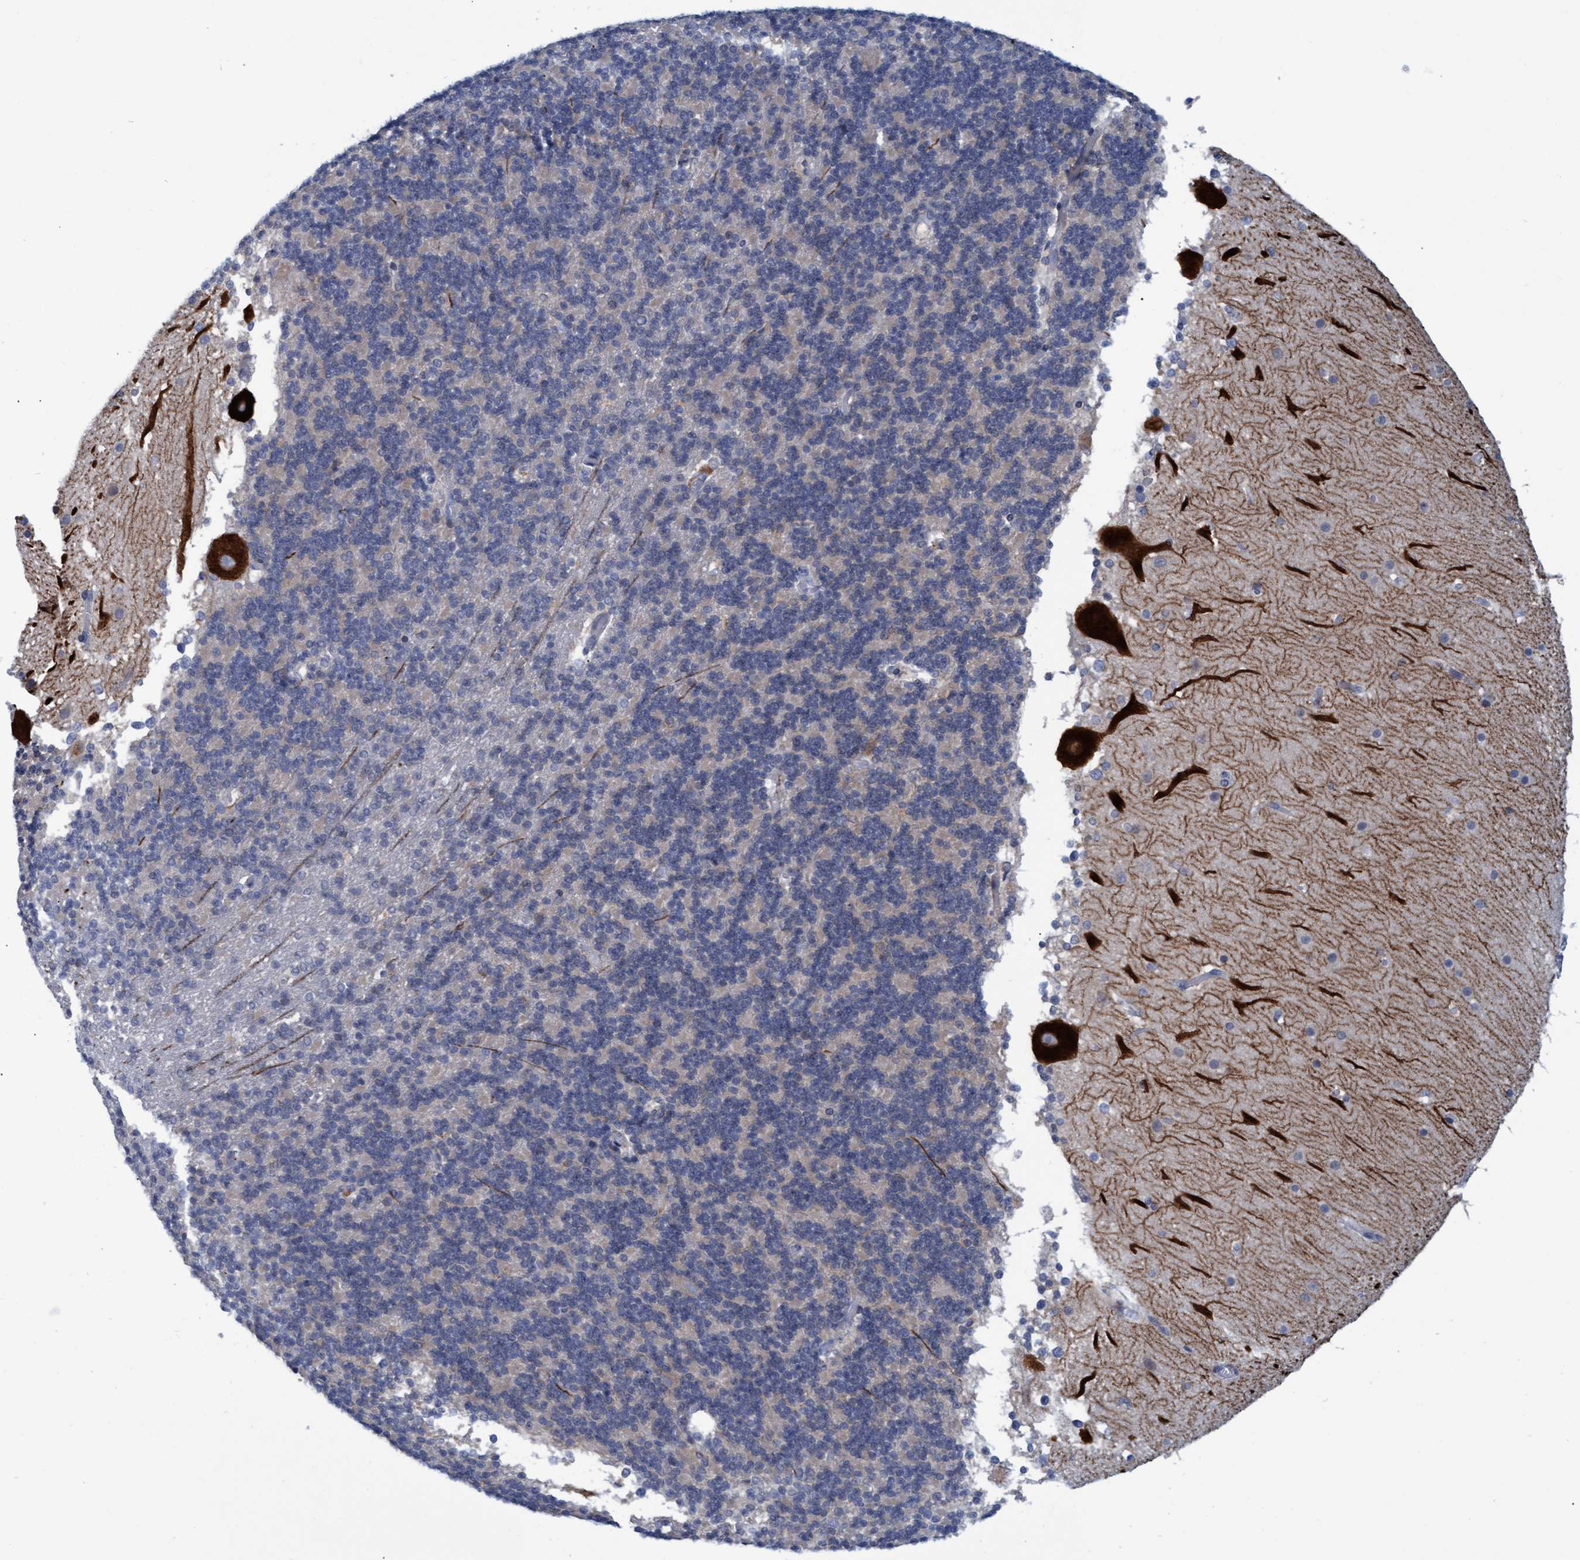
{"staining": {"intensity": "negative", "quantity": "none", "location": "none"}, "tissue": "cerebellum", "cell_type": "Cells in granular layer", "image_type": "normal", "snomed": [{"axis": "morphology", "description": "Normal tissue, NOS"}, {"axis": "topography", "description": "Cerebellum"}], "caption": "The immunohistochemistry micrograph has no significant staining in cells in granular layer of cerebellum. Nuclei are stained in blue.", "gene": "SSTR3", "patient": {"sex": "female", "age": 19}}